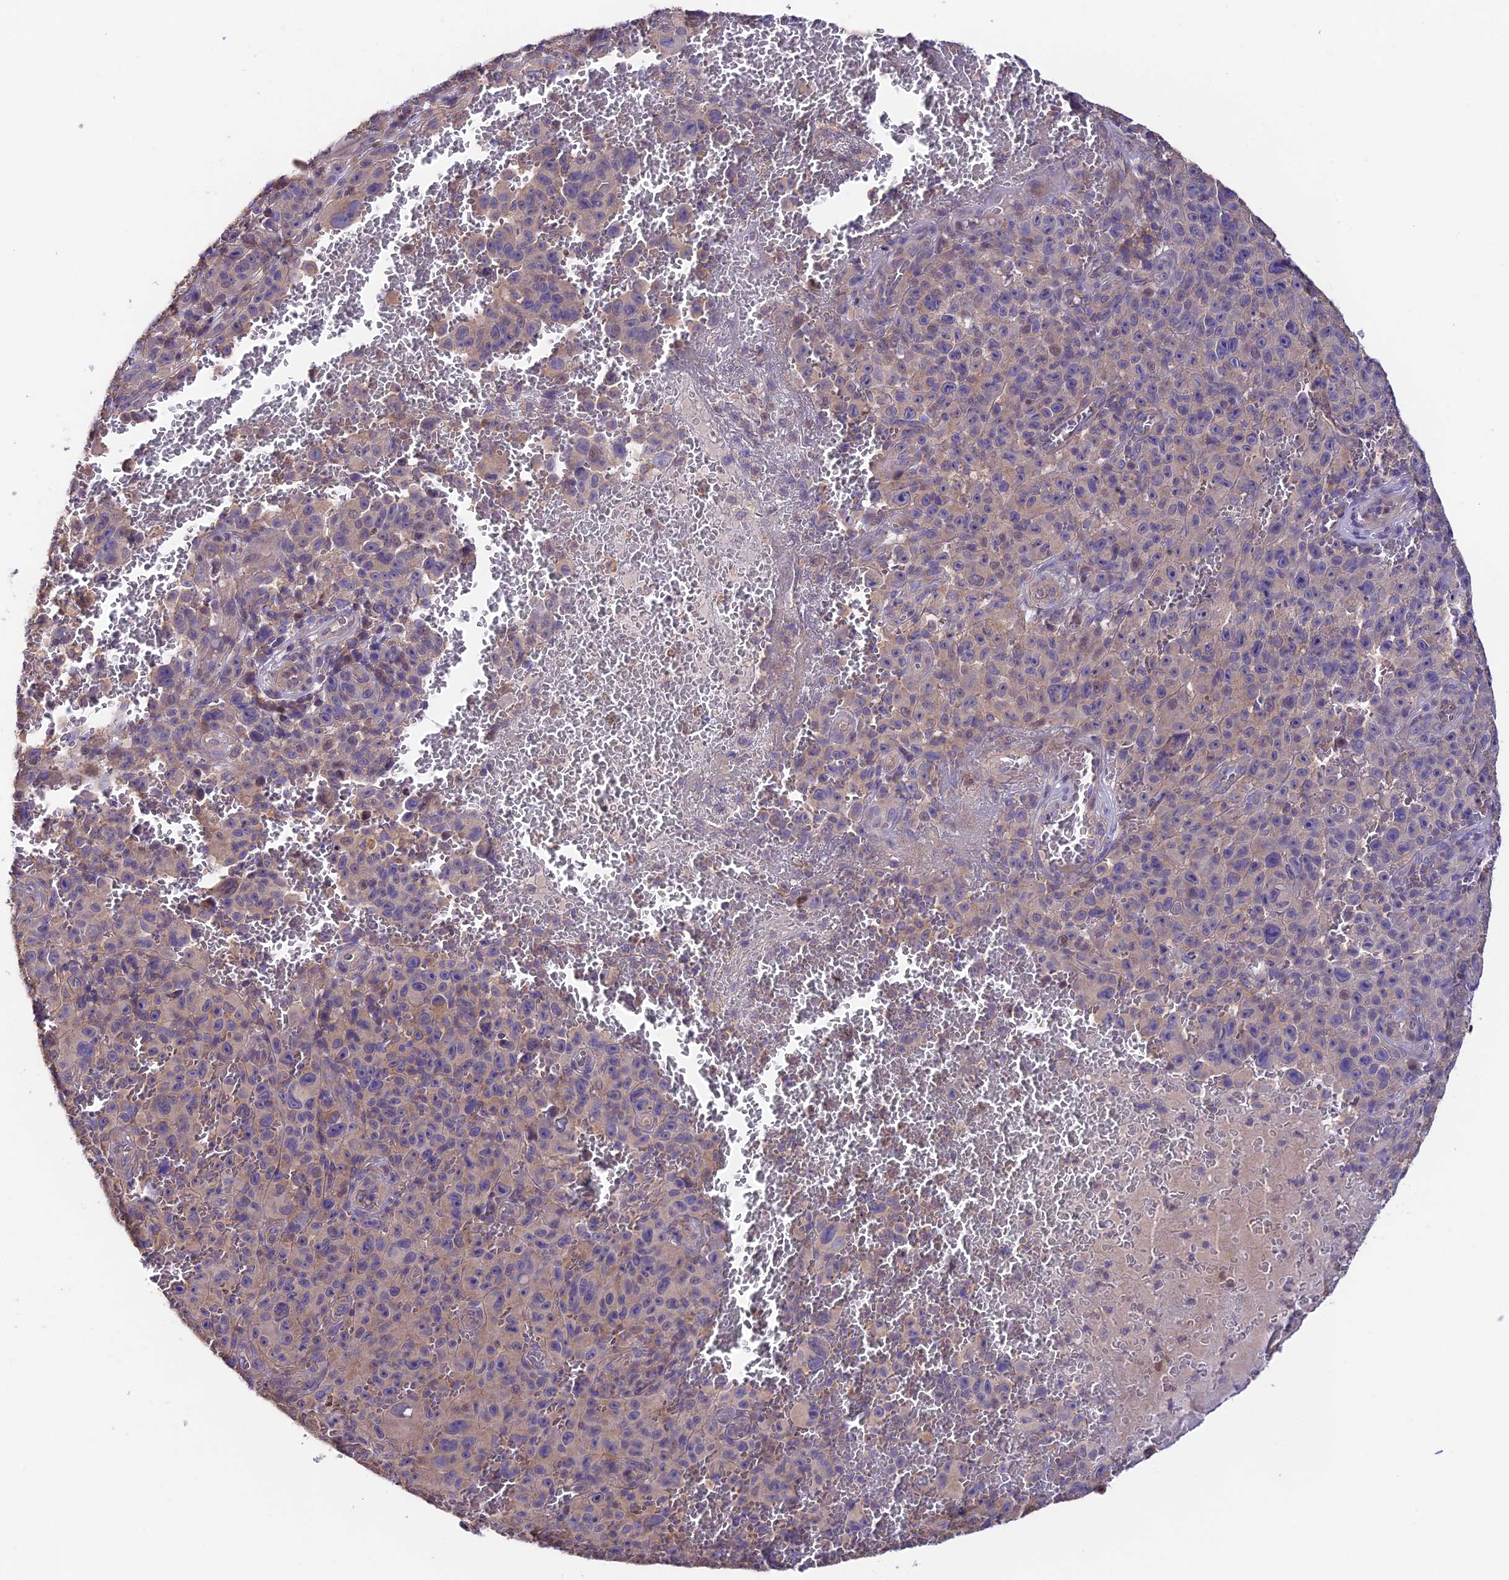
{"staining": {"intensity": "weak", "quantity": "25%-75%", "location": "cytoplasmic/membranous"}, "tissue": "melanoma", "cell_type": "Tumor cells", "image_type": "cancer", "snomed": [{"axis": "morphology", "description": "Malignant melanoma, NOS"}, {"axis": "topography", "description": "Skin"}], "caption": "Tumor cells reveal low levels of weak cytoplasmic/membranous expression in approximately 25%-75% of cells in melanoma.", "gene": "BRME1", "patient": {"sex": "female", "age": 82}}